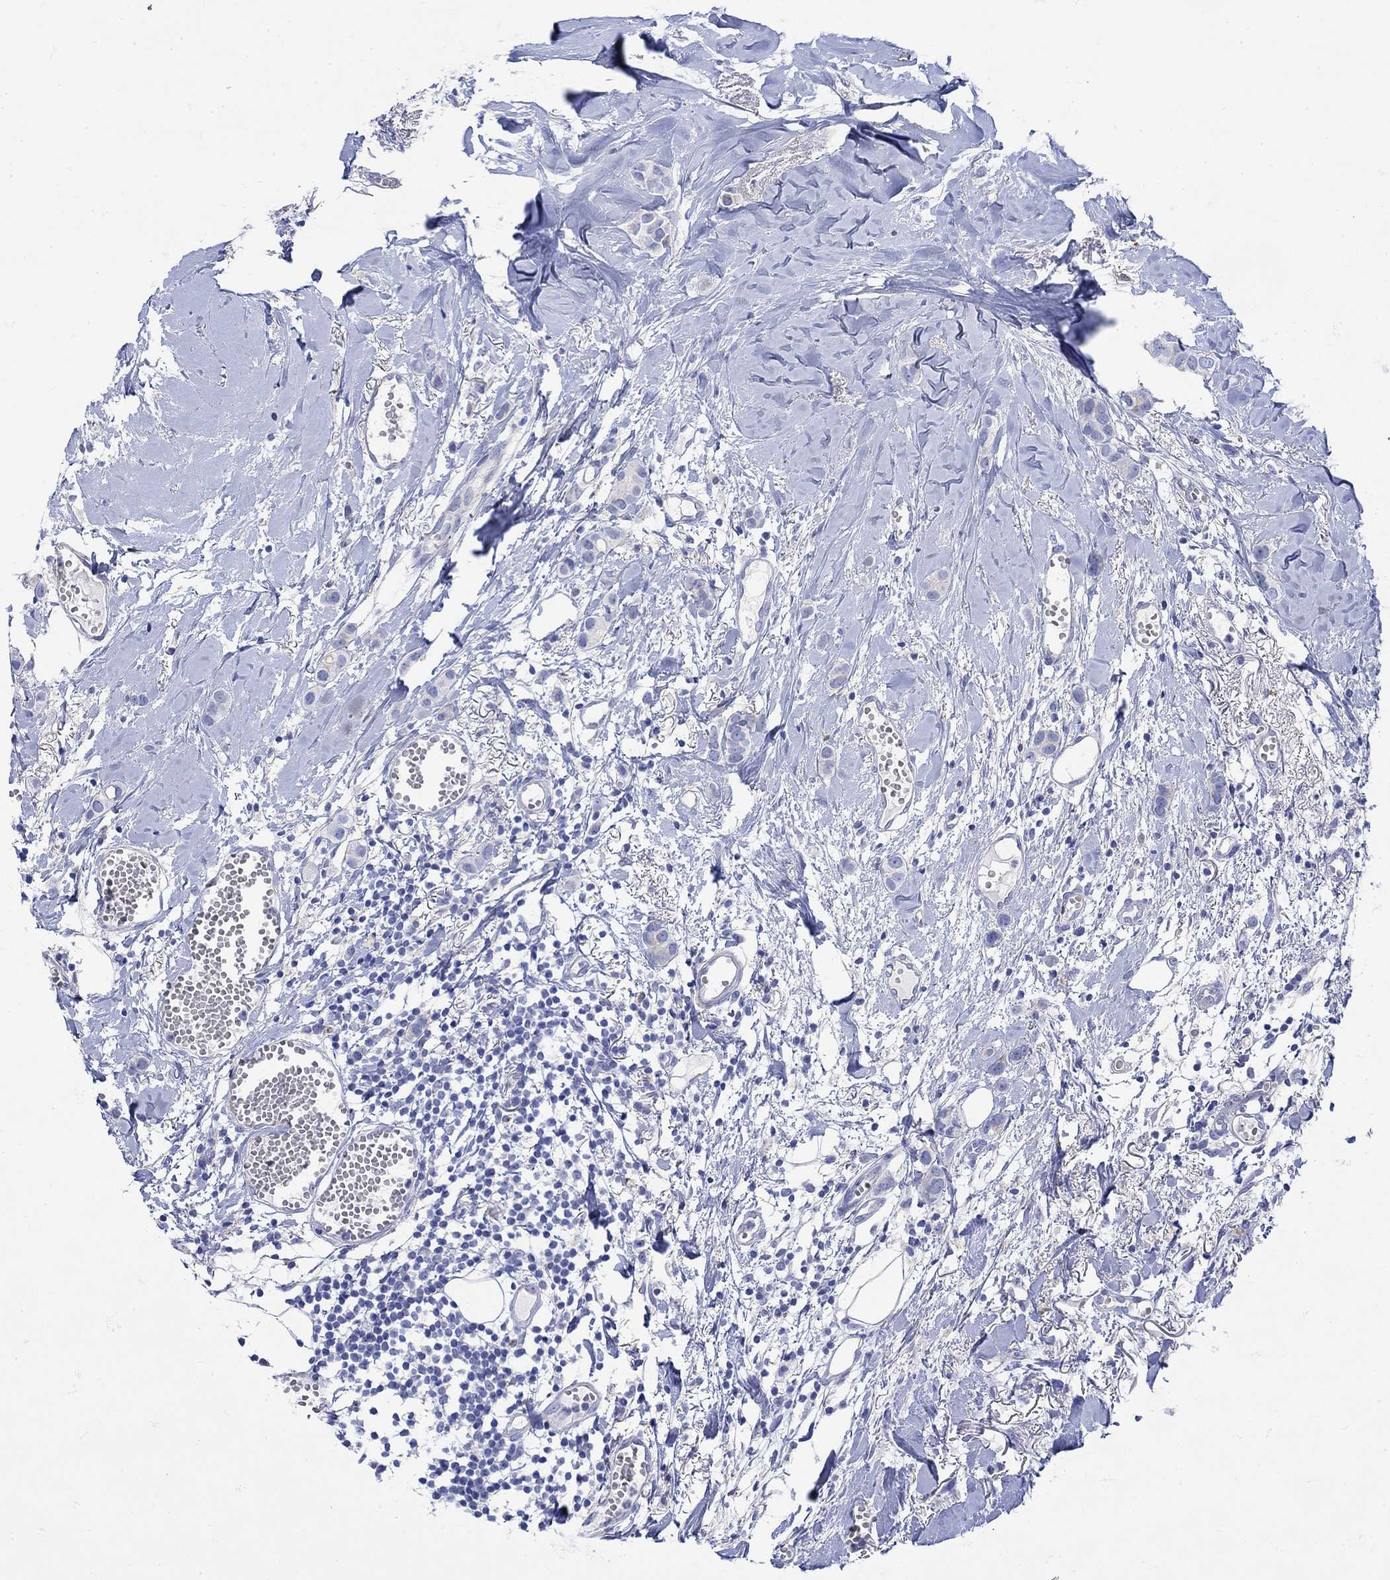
{"staining": {"intensity": "strong", "quantity": "<25%", "location": "cytoplasmic/membranous"}, "tissue": "breast cancer", "cell_type": "Tumor cells", "image_type": "cancer", "snomed": [{"axis": "morphology", "description": "Duct carcinoma"}, {"axis": "topography", "description": "Breast"}], "caption": "Breast intraductal carcinoma stained with a protein marker exhibits strong staining in tumor cells.", "gene": "ANKMY1", "patient": {"sex": "female", "age": 85}}